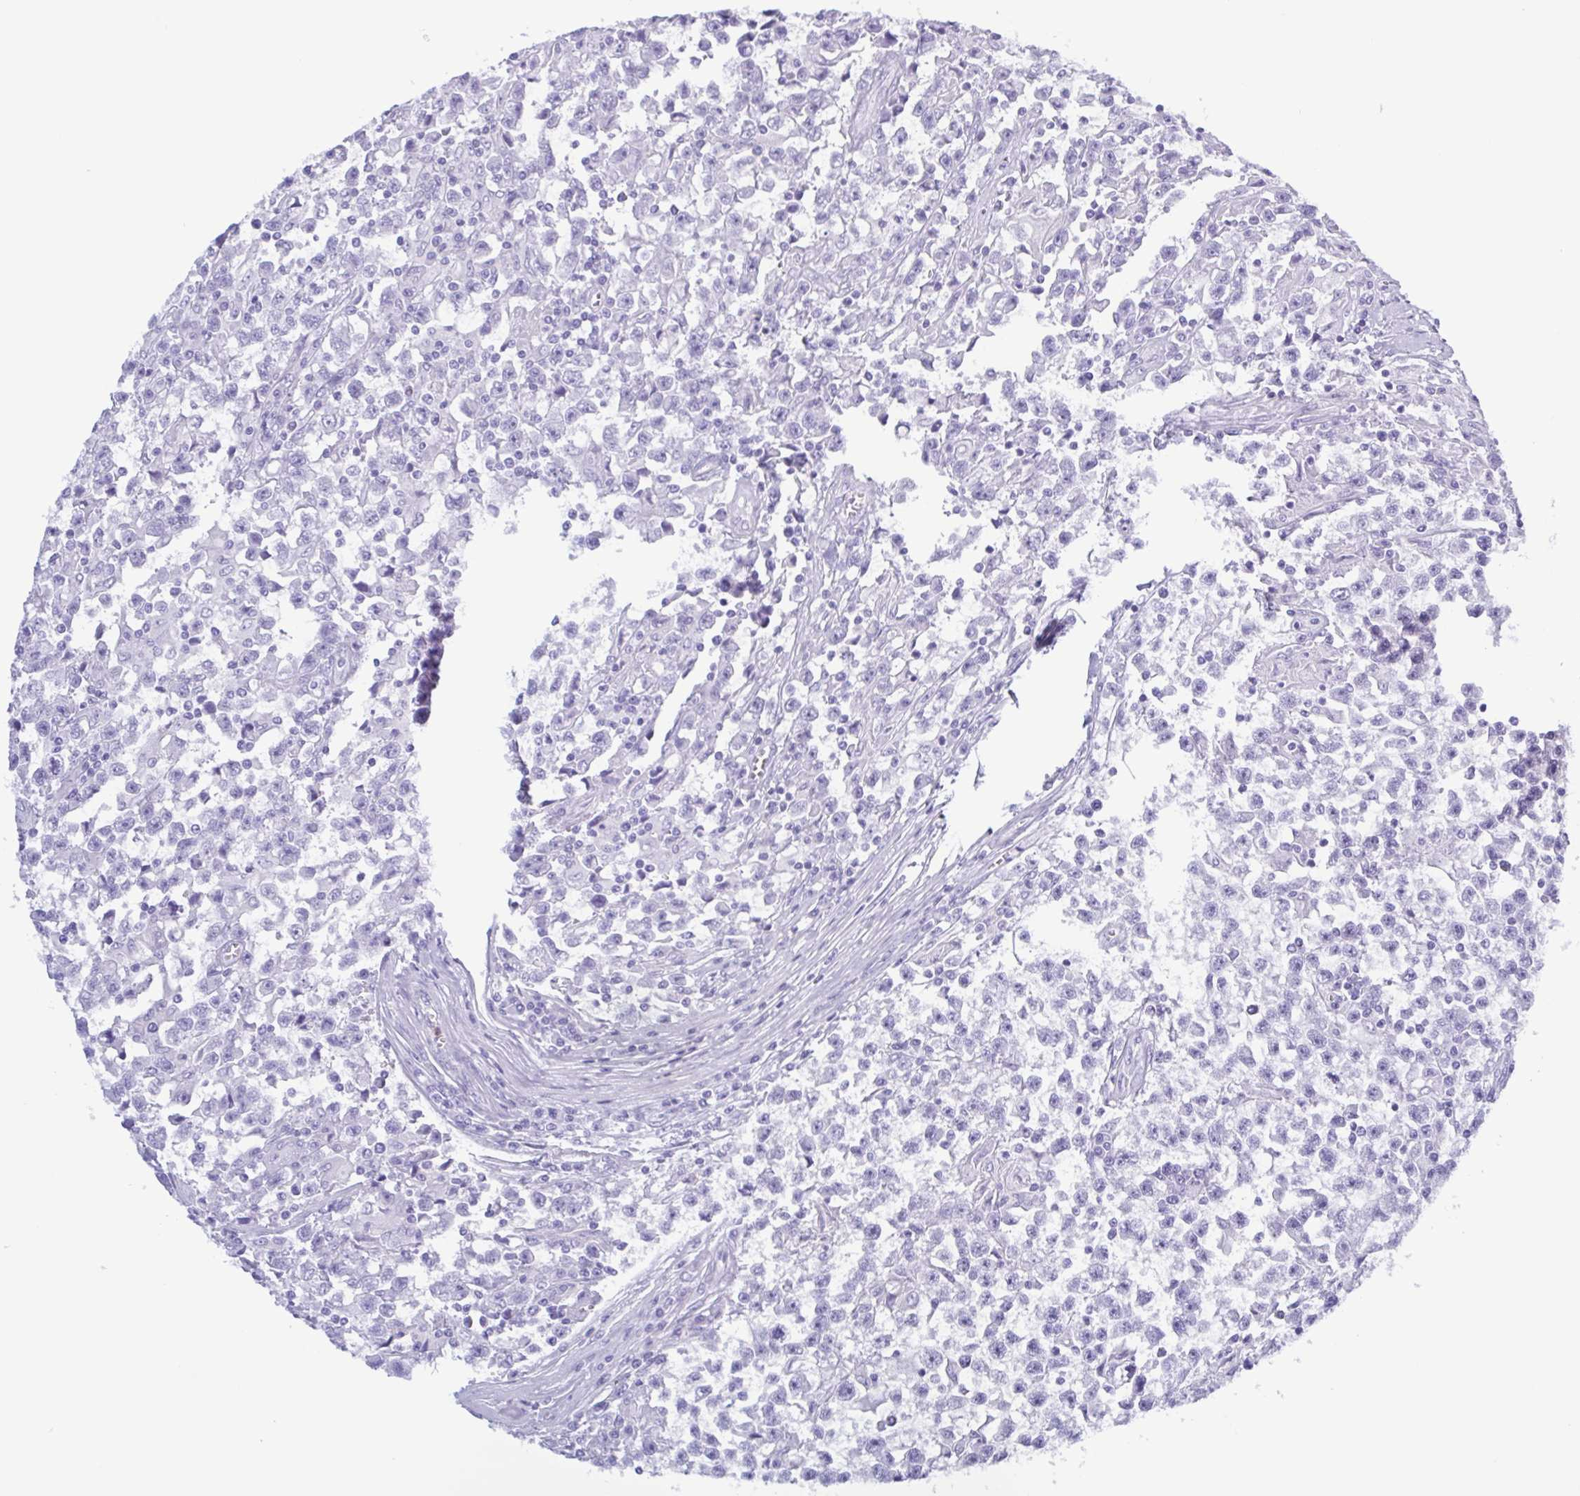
{"staining": {"intensity": "negative", "quantity": "none", "location": "none"}, "tissue": "testis cancer", "cell_type": "Tumor cells", "image_type": "cancer", "snomed": [{"axis": "morphology", "description": "Seminoma, NOS"}, {"axis": "topography", "description": "Testis"}], "caption": "IHC histopathology image of human testis cancer stained for a protein (brown), which demonstrates no positivity in tumor cells. (Stains: DAB IHC with hematoxylin counter stain, Microscopy: brightfield microscopy at high magnification).", "gene": "LTF", "patient": {"sex": "male", "age": 31}}